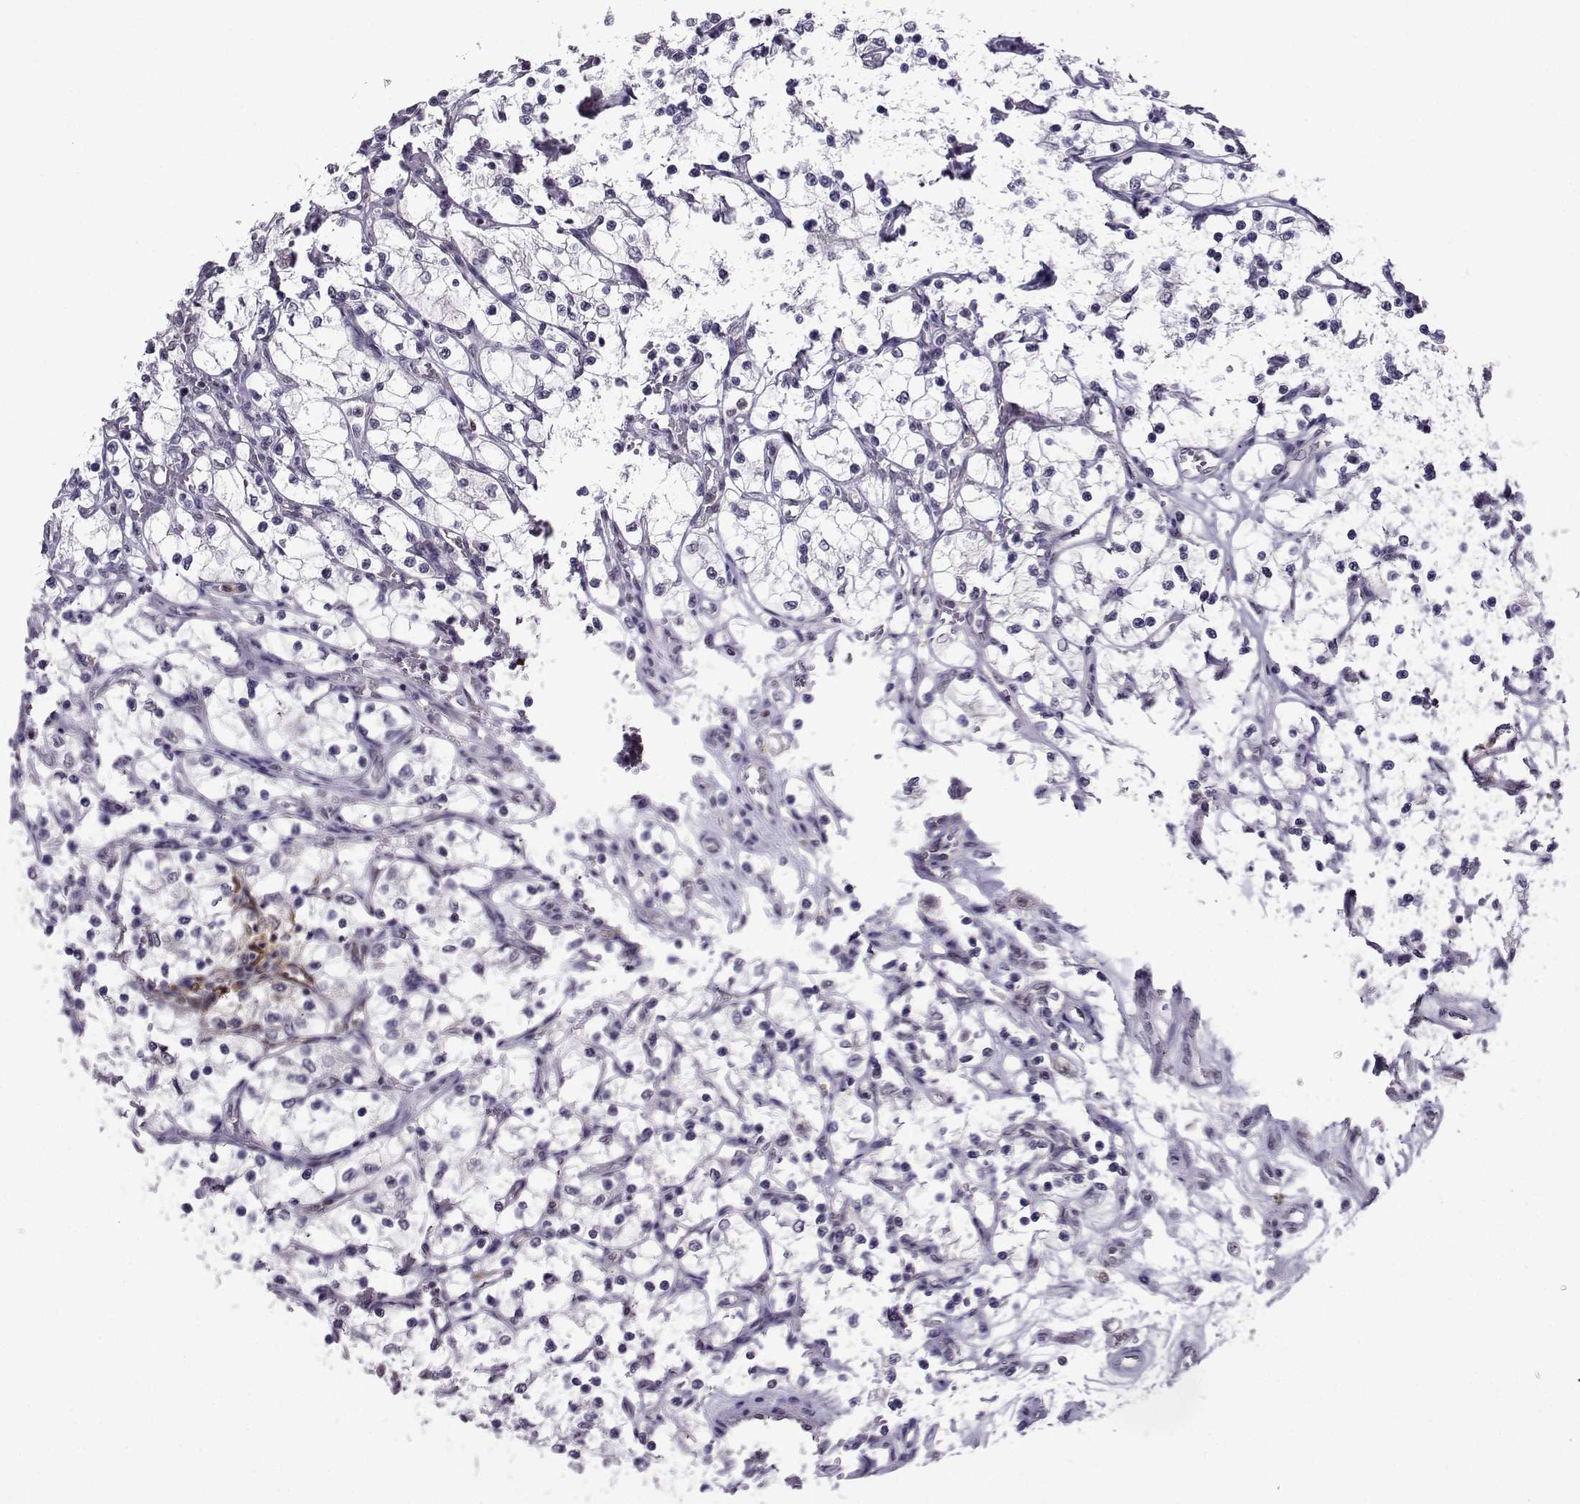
{"staining": {"intensity": "negative", "quantity": "none", "location": "none"}, "tissue": "renal cancer", "cell_type": "Tumor cells", "image_type": "cancer", "snomed": [{"axis": "morphology", "description": "Adenocarcinoma, NOS"}, {"axis": "topography", "description": "Kidney"}], "caption": "There is no significant expression in tumor cells of renal cancer.", "gene": "DDX20", "patient": {"sex": "female", "age": 69}}